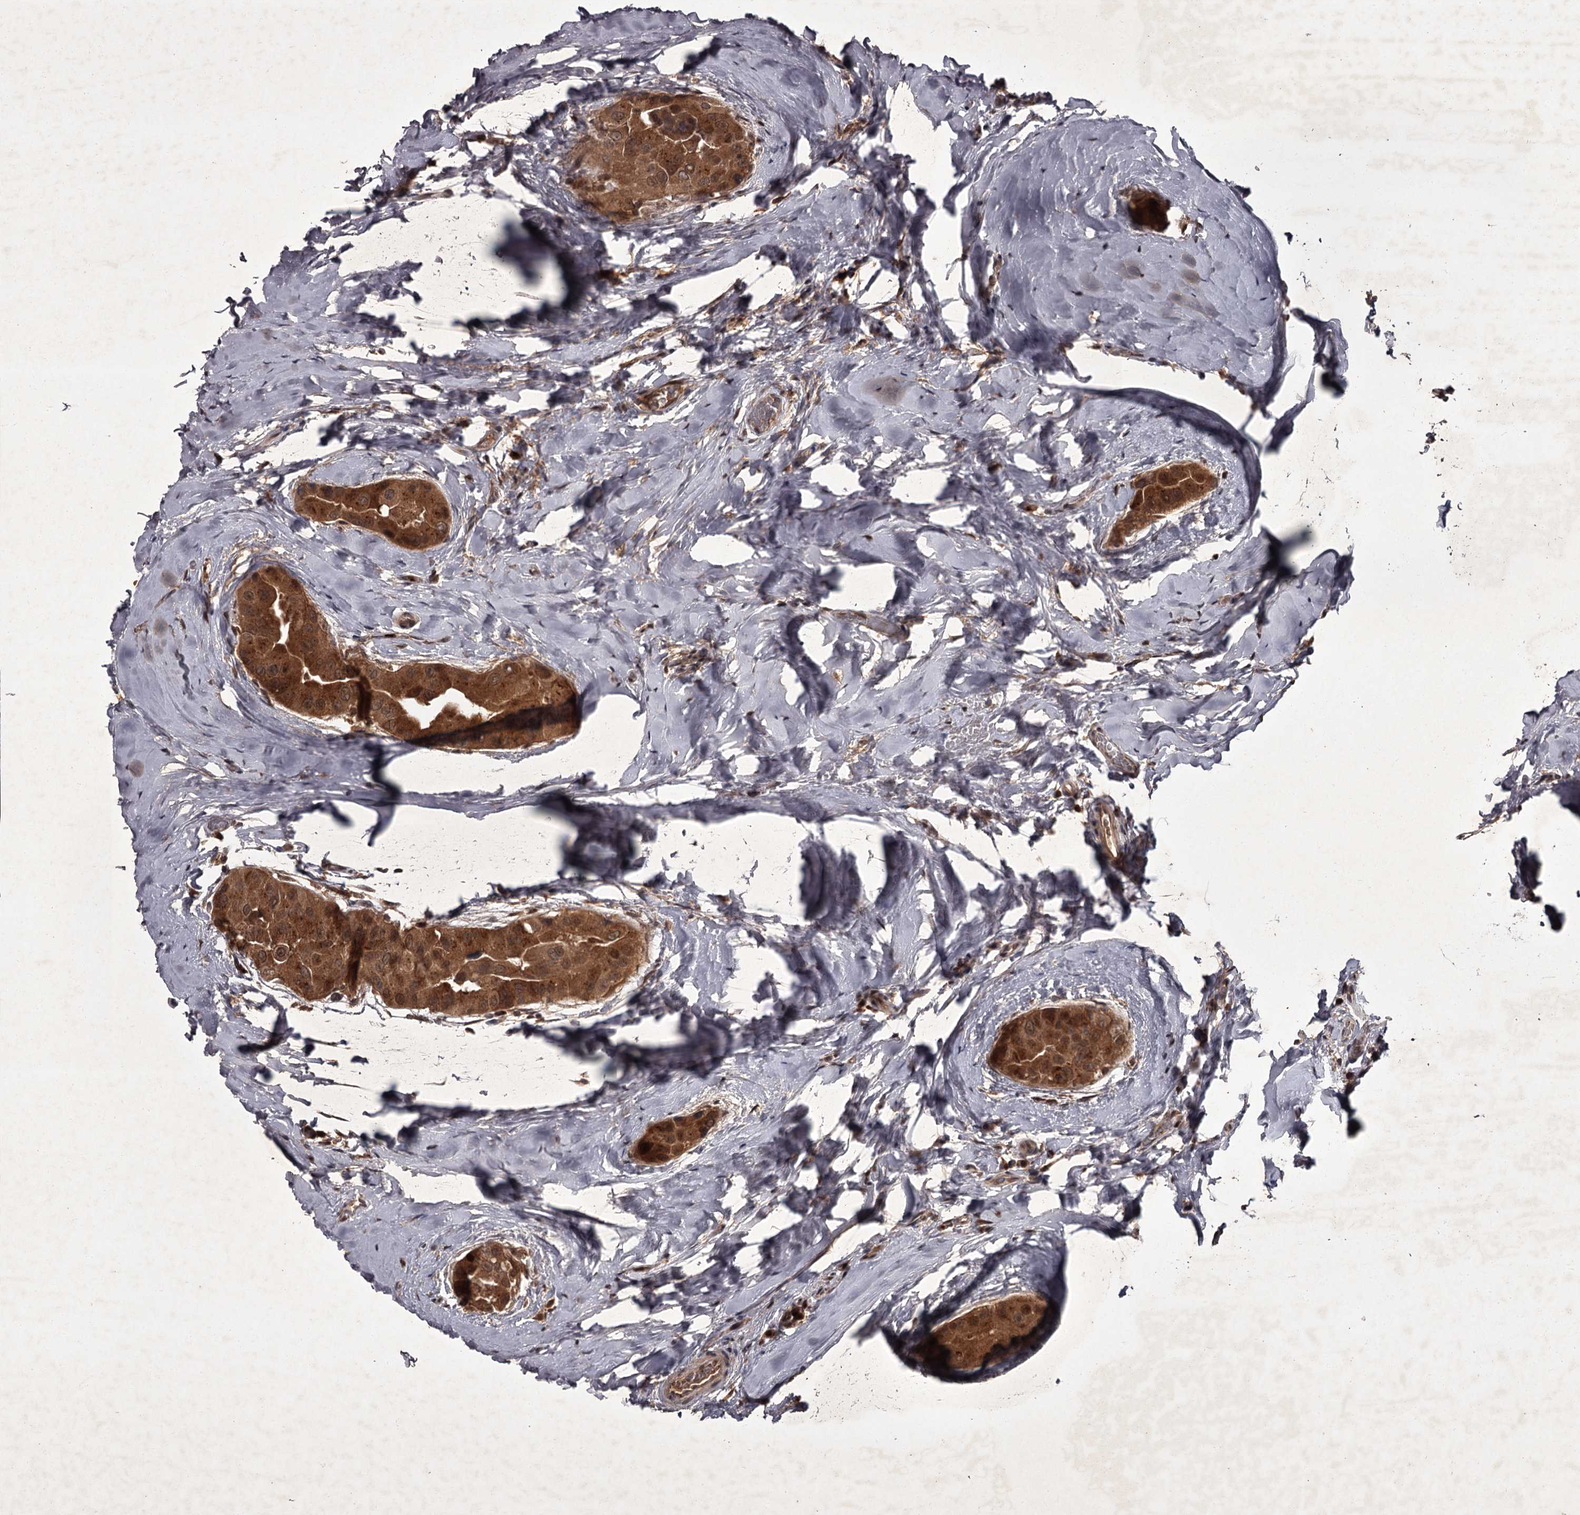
{"staining": {"intensity": "strong", "quantity": ">75%", "location": "cytoplasmic/membranous"}, "tissue": "thyroid cancer", "cell_type": "Tumor cells", "image_type": "cancer", "snomed": [{"axis": "morphology", "description": "Papillary adenocarcinoma, NOS"}, {"axis": "topography", "description": "Thyroid gland"}], "caption": "Human thyroid papillary adenocarcinoma stained with a protein marker exhibits strong staining in tumor cells.", "gene": "TBC1D23", "patient": {"sex": "male", "age": 33}}